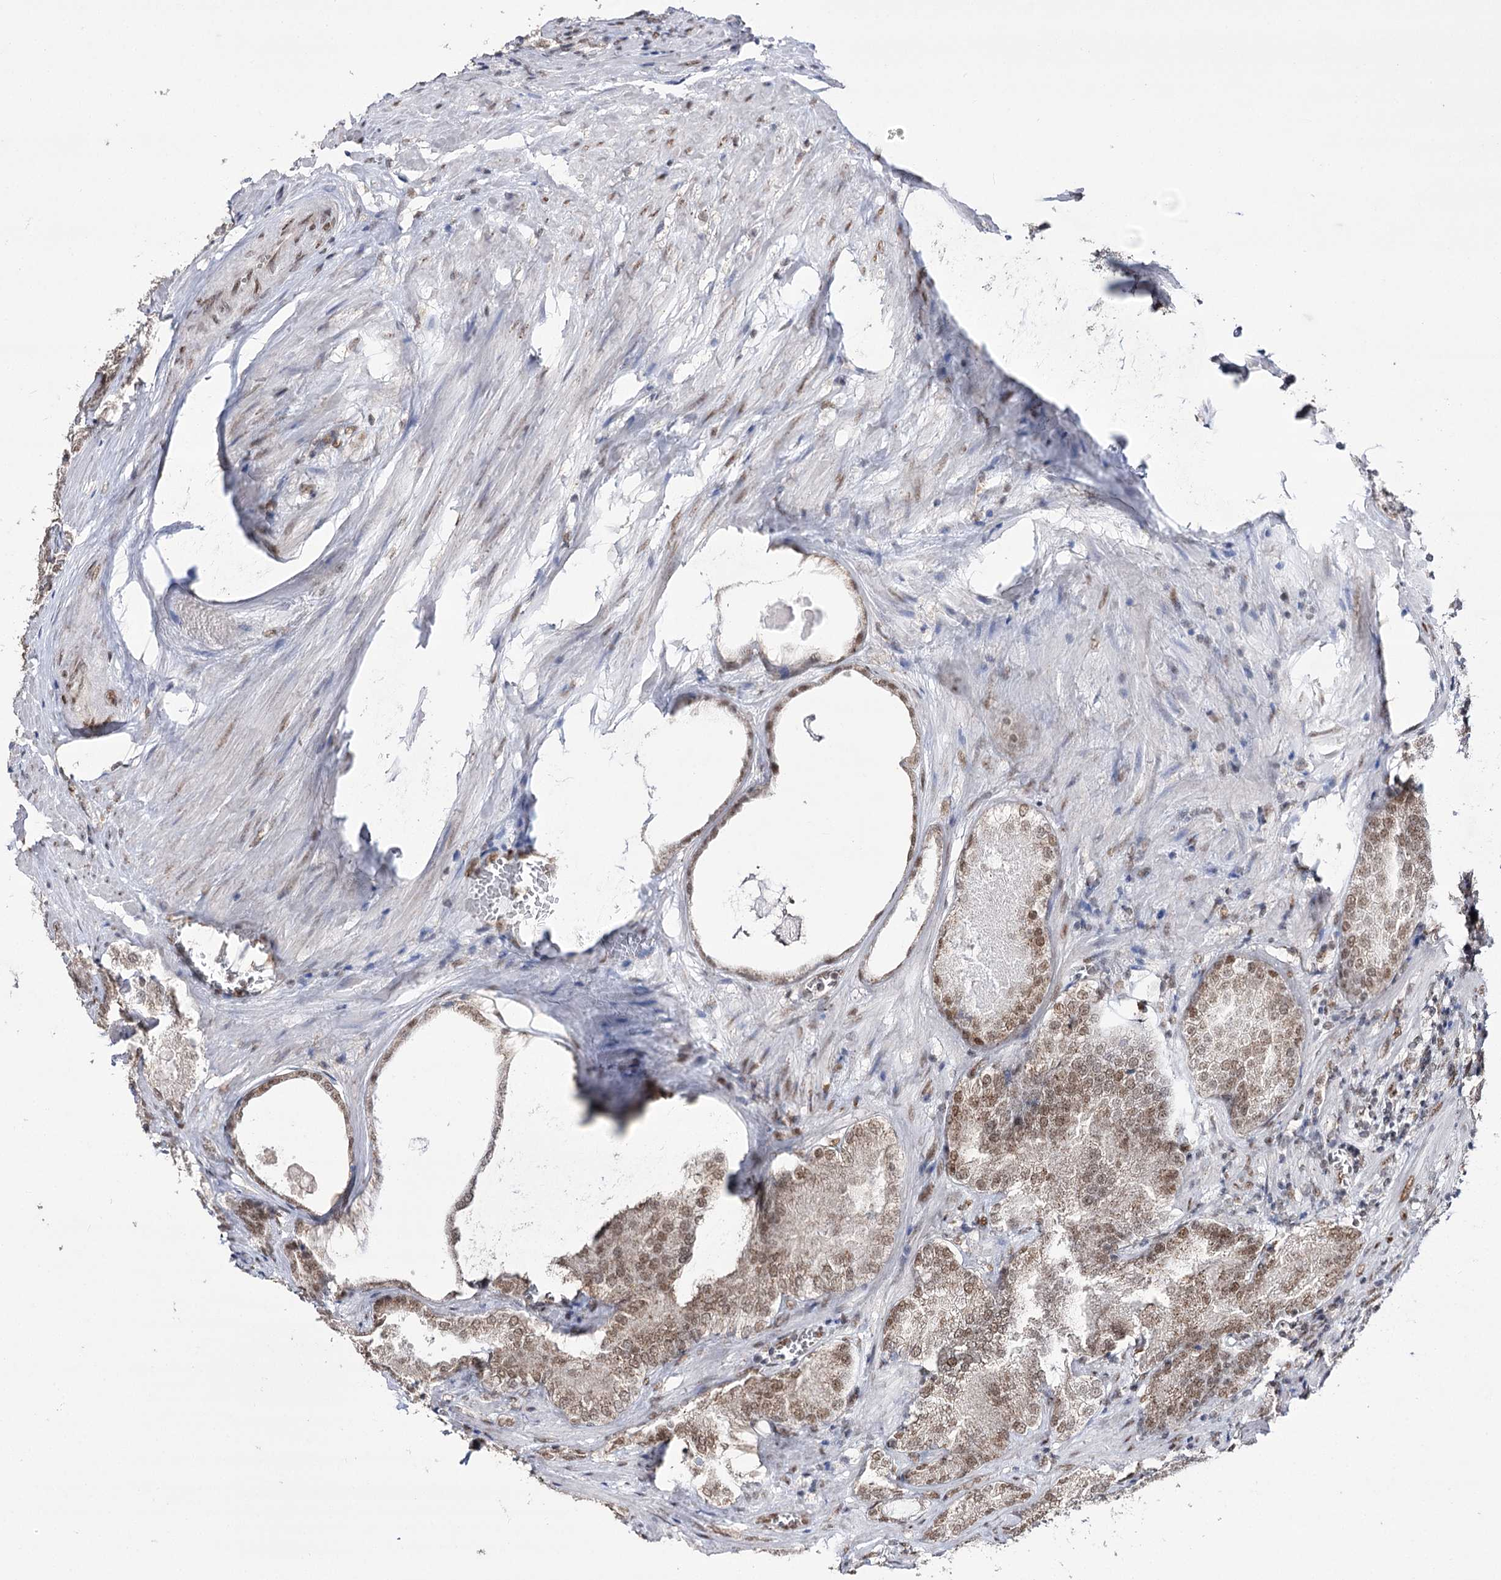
{"staining": {"intensity": "moderate", "quantity": ">75%", "location": "nuclear"}, "tissue": "prostate cancer", "cell_type": "Tumor cells", "image_type": "cancer", "snomed": [{"axis": "morphology", "description": "Adenocarcinoma, High grade"}, {"axis": "topography", "description": "Prostate"}], "caption": "Prostate cancer (adenocarcinoma (high-grade)) stained with a brown dye exhibits moderate nuclear positive staining in about >75% of tumor cells.", "gene": "VGLL4", "patient": {"sex": "male", "age": 66}}